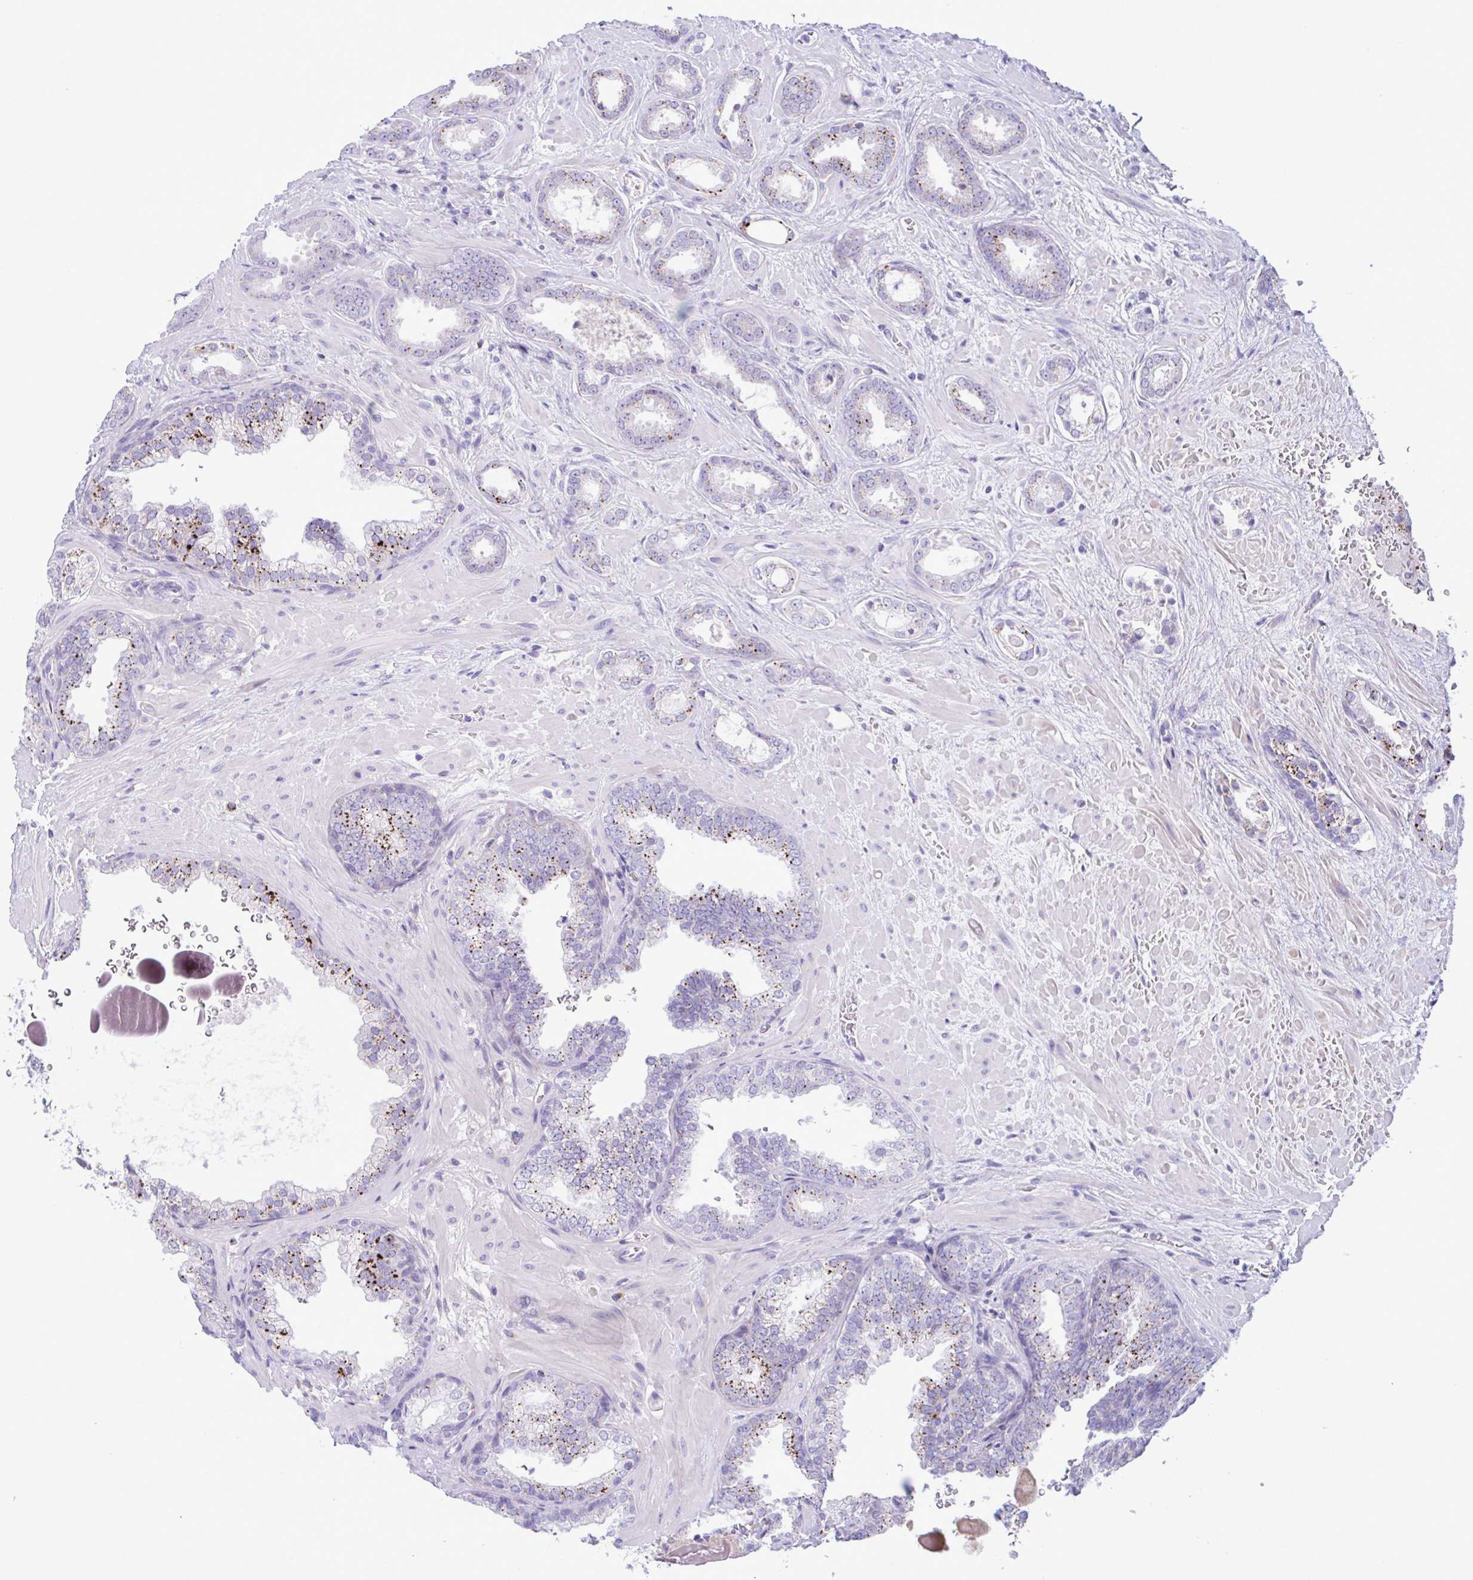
{"staining": {"intensity": "moderate", "quantity": "<25%", "location": "cytoplasmic/membranous"}, "tissue": "prostate cancer", "cell_type": "Tumor cells", "image_type": "cancer", "snomed": [{"axis": "morphology", "description": "Adenocarcinoma, High grade"}, {"axis": "topography", "description": "Prostate"}], "caption": "The image reveals immunohistochemical staining of prostate high-grade adenocarcinoma. There is moderate cytoplasmic/membranous staining is seen in approximately <25% of tumor cells. The staining was performed using DAB (3,3'-diaminobenzidine) to visualize the protein expression in brown, while the nuclei were stained in blue with hematoxylin (Magnification: 20x).", "gene": "SREBF1", "patient": {"sex": "male", "age": 58}}